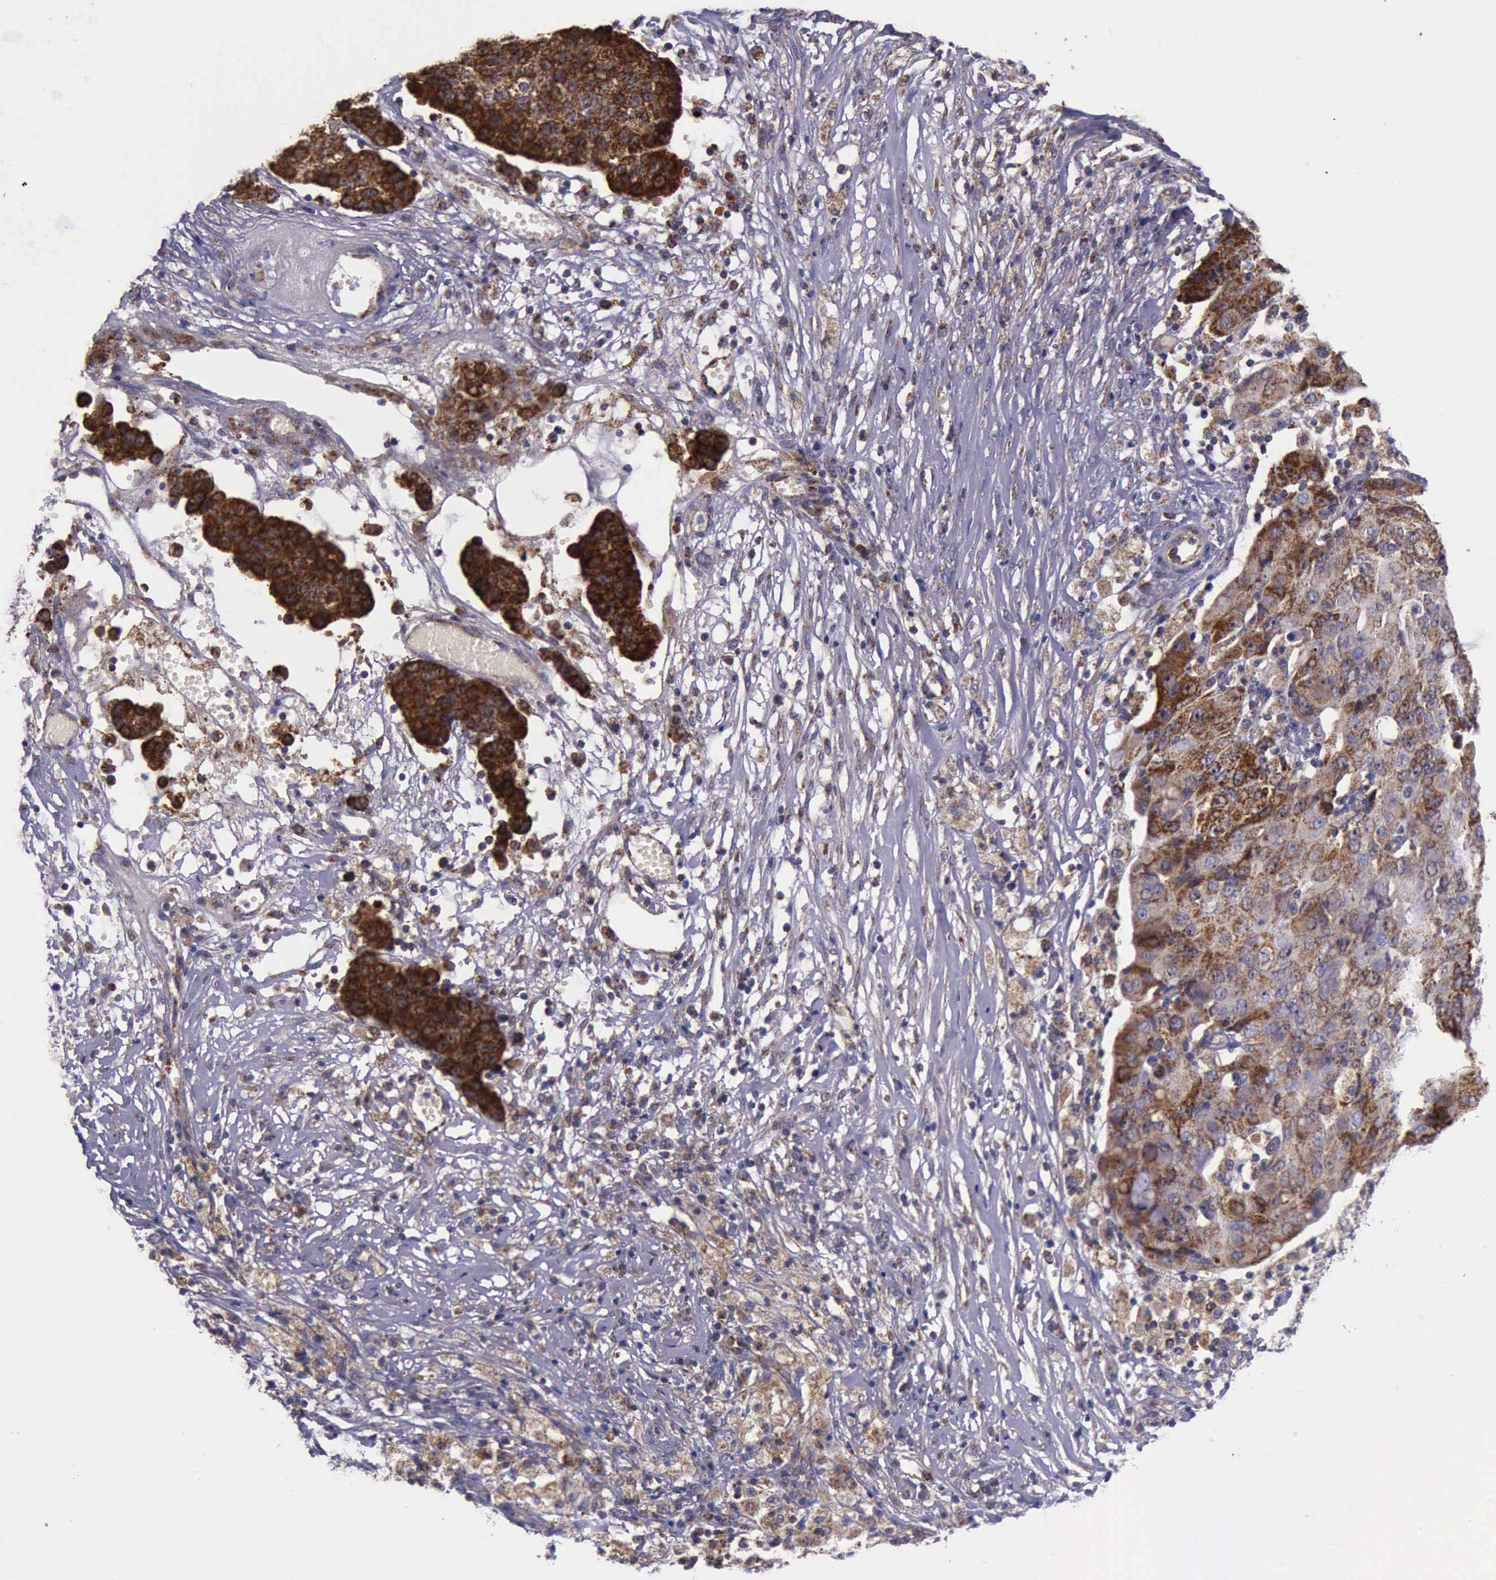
{"staining": {"intensity": "strong", "quantity": ">75%", "location": "cytoplasmic/membranous"}, "tissue": "ovarian cancer", "cell_type": "Tumor cells", "image_type": "cancer", "snomed": [{"axis": "morphology", "description": "Carcinoma, endometroid"}, {"axis": "topography", "description": "Ovary"}], "caption": "This is an image of immunohistochemistry staining of ovarian endometroid carcinoma, which shows strong positivity in the cytoplasmic/membranous of tumor cells.", "gene": "TXN2", "patient": {"sex": "female", "age": 42}}